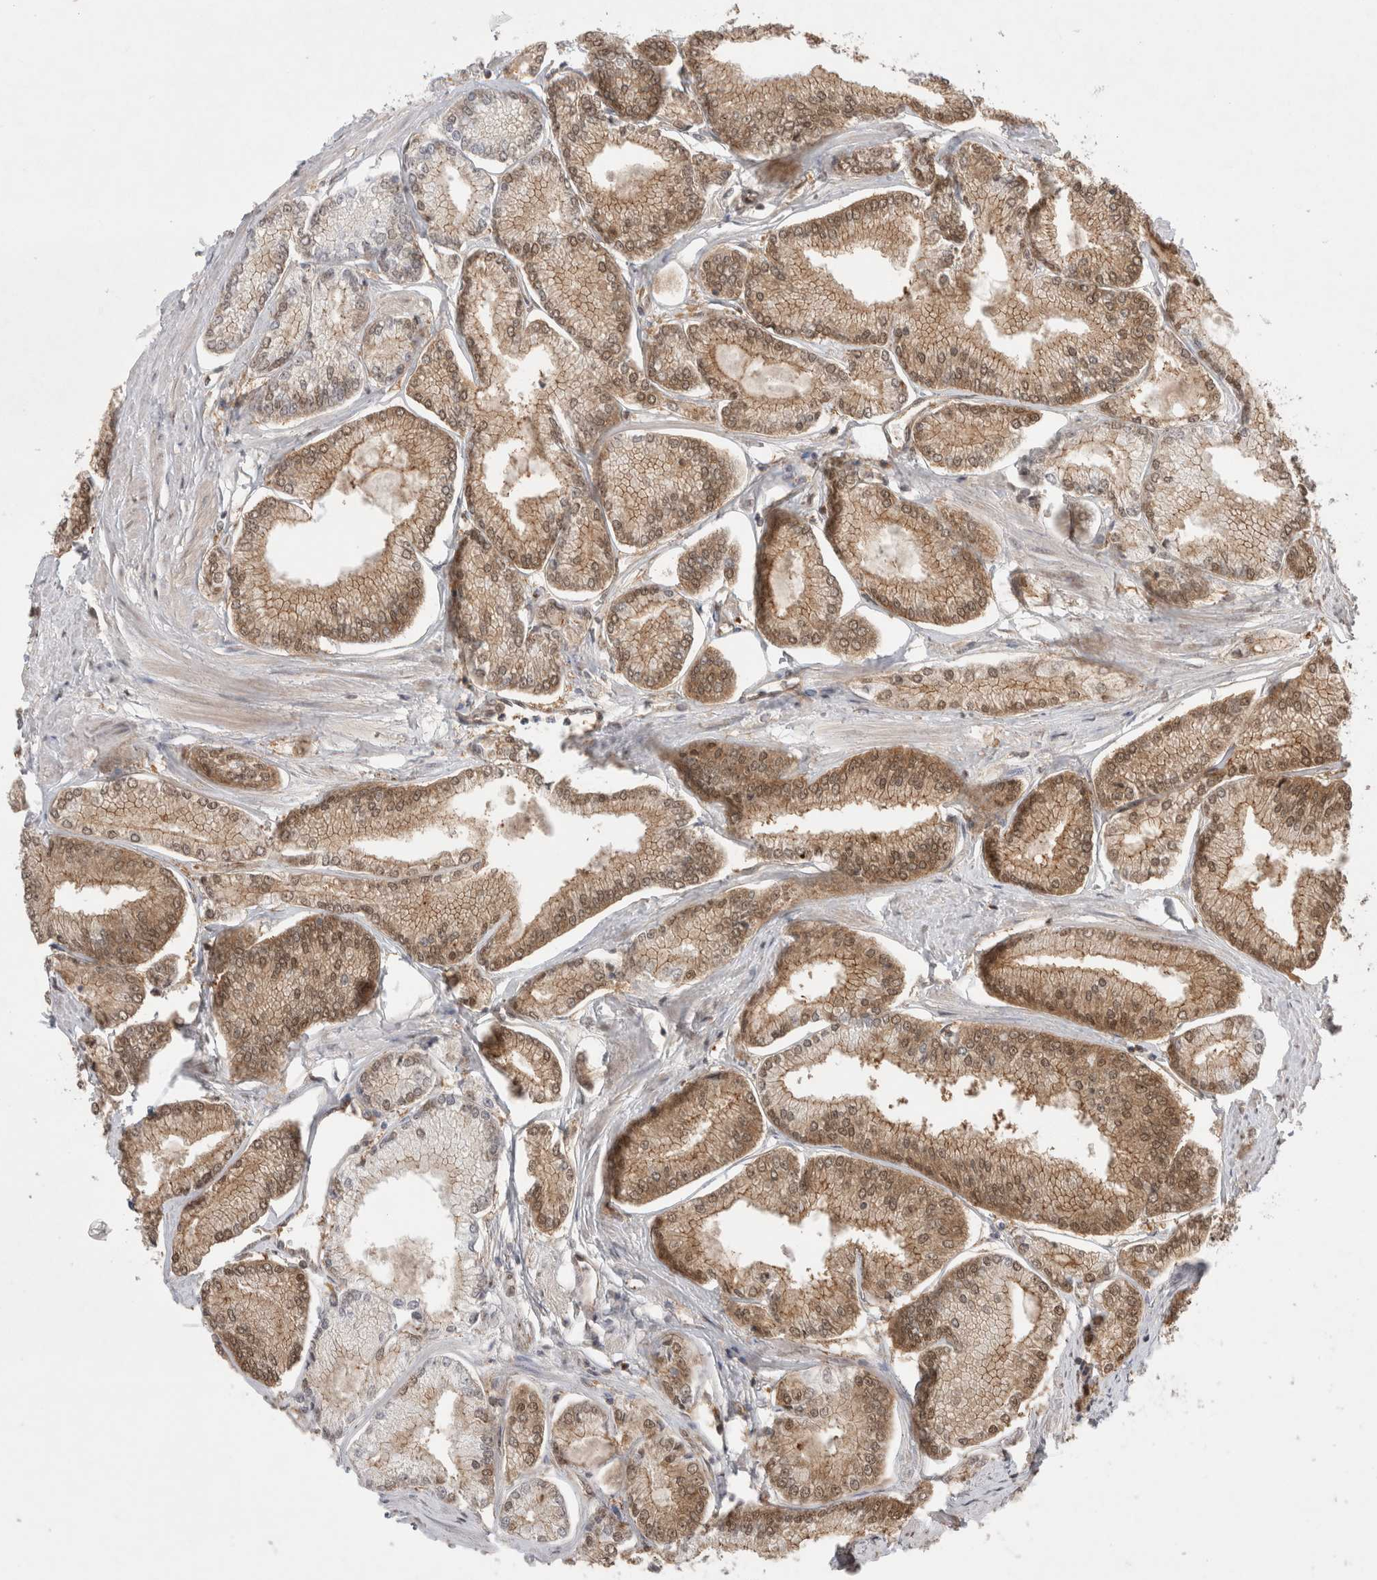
{"staining": {"intensity": "moderate", "quantity": ">75%", "location": "cytoplasmic/membranous"}, "tissue": "prostate cancer", "cell_type": "Tumor cells", "image_type": "cancer", "snomed": [{"axis": "morphology", "description": "Adenocarcinoma, Low grade"}, {"axis": "topography", "description": "Prostate"}], "caption": "Immunohistochemical staining of human prostate cancer (adenocarcinoma (low-grade)) reveals medium levels of moderate cytoplasmic/membranous positivity in about >75% of tumor cells.", "gene": "WIPF2", "patient": {"sex": "male", "age": 52}}